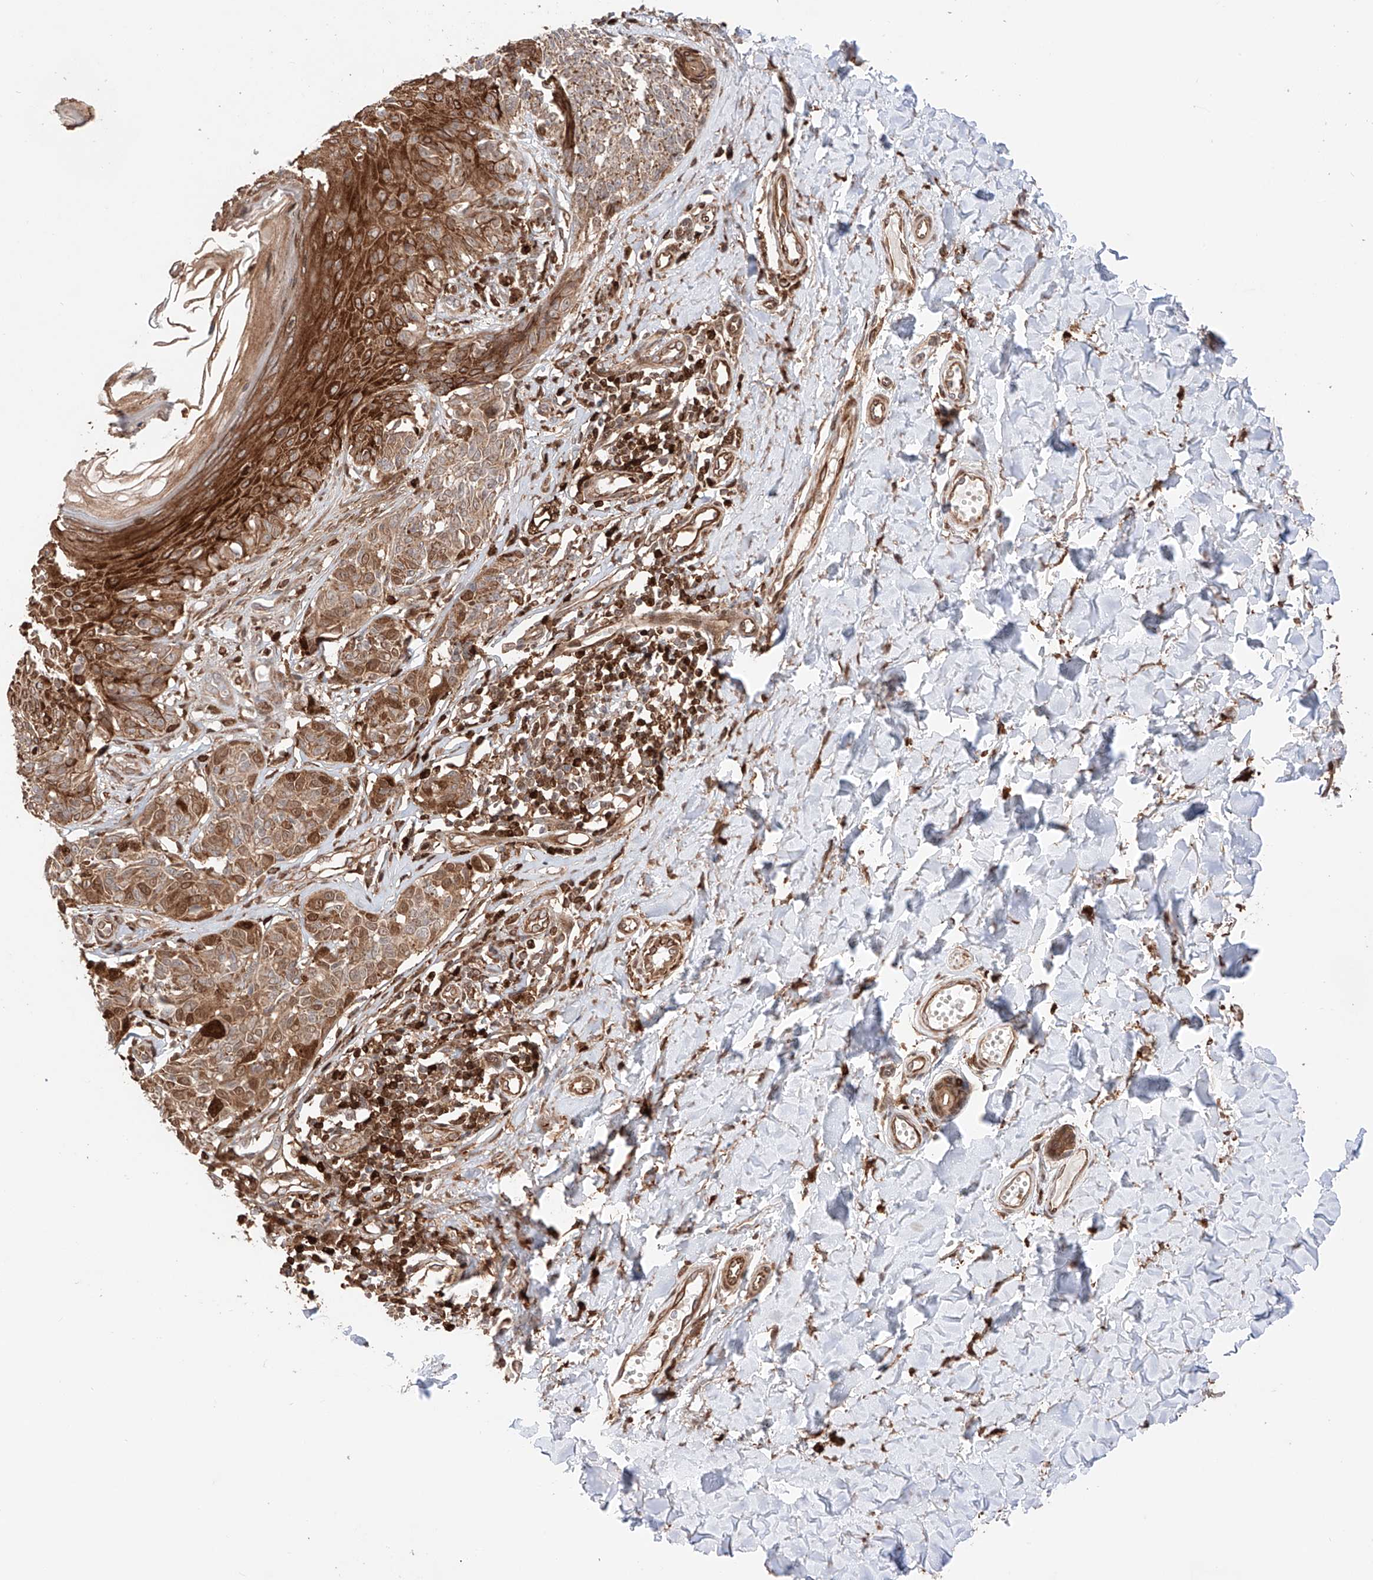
{"staining": {"intensity": "moderate", "quantity": ">75%", "location": "cytoplasmic/membranous"}, "tissue": "melanoma", "cell_type": "Tumor cells", "image_type": "cancer", "snomed": [{"axis": "morphology", "description": "Malignant melanoma, NOS"}, {"axis": "topography", "description": "Skin"}], "caption": "Immunohistochemical staining of malignant melanoma exhibits moderate cytoplasmic/membranous protein expression in approximately >75% of tumor cells.", "gene": "IGSF22", "patient": {"sex": "male", "age": 53}}